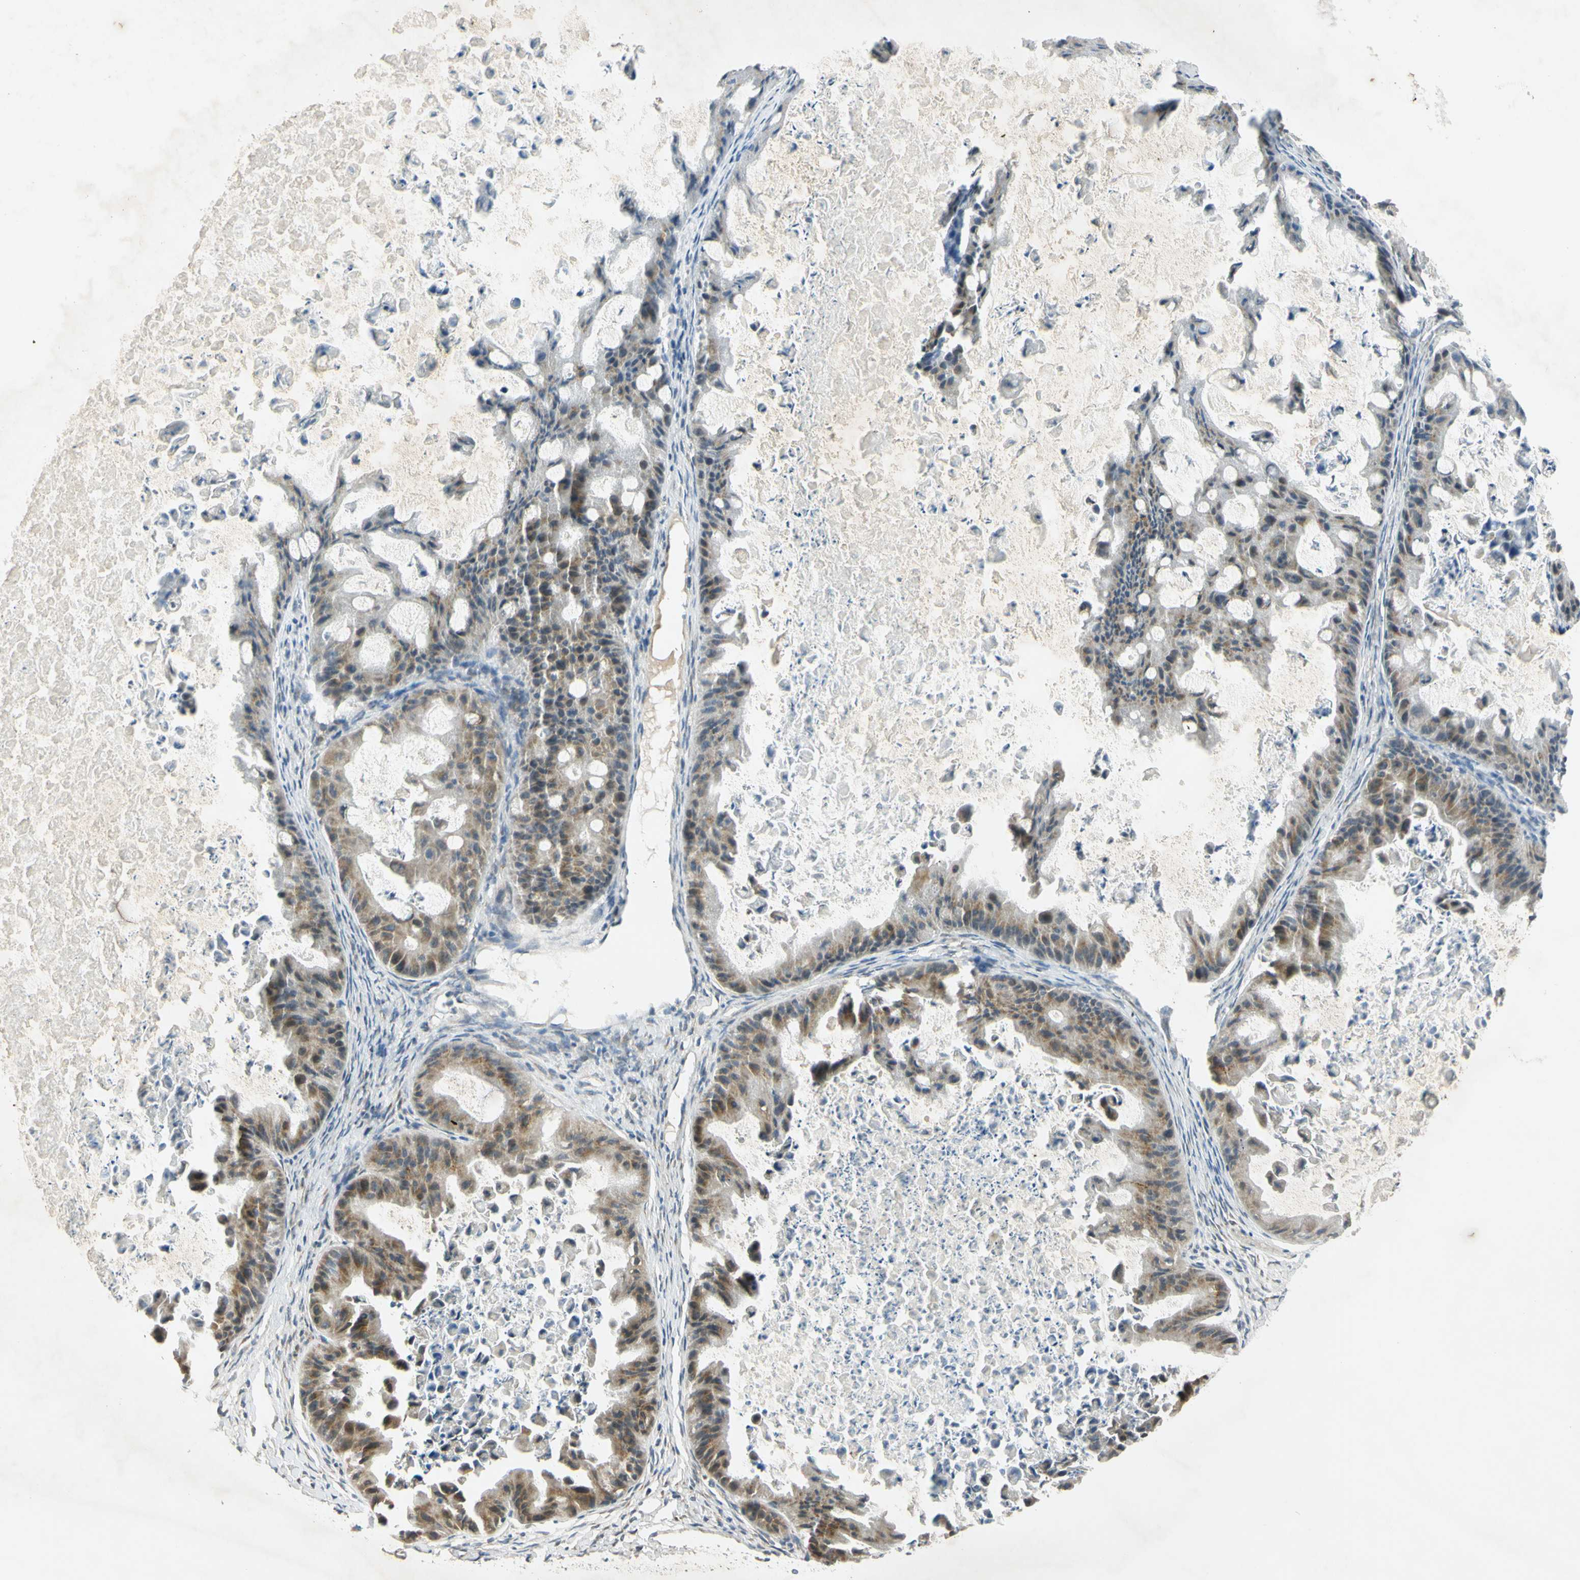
{"staining": {"intensity": "moderate", "quantity": "25%-75%", "location": "cytoplasmic/membranous"}, "tissue": "ovarian cancer", "cell_type": "Tumor cells", "image_type": "cancer", "snomed": [{"axis": "morphology", "description": "Cystadenocarcinoma, mucinous, NOS"}, {"axis": "topography", "description": "Ovary"}], "caption": "Protein expression analysis of human ovarian mucinous cystadenocarcinoma reveals moderate cytoplasmic/membranous positivity in about 25%-75% of tumor cells. Immunohistochemistry stains the protein of interest in brown and the nuclei are stained blue.", "gene": "RPS6KB2", "patient": {"sex": "female", "age": 37}}